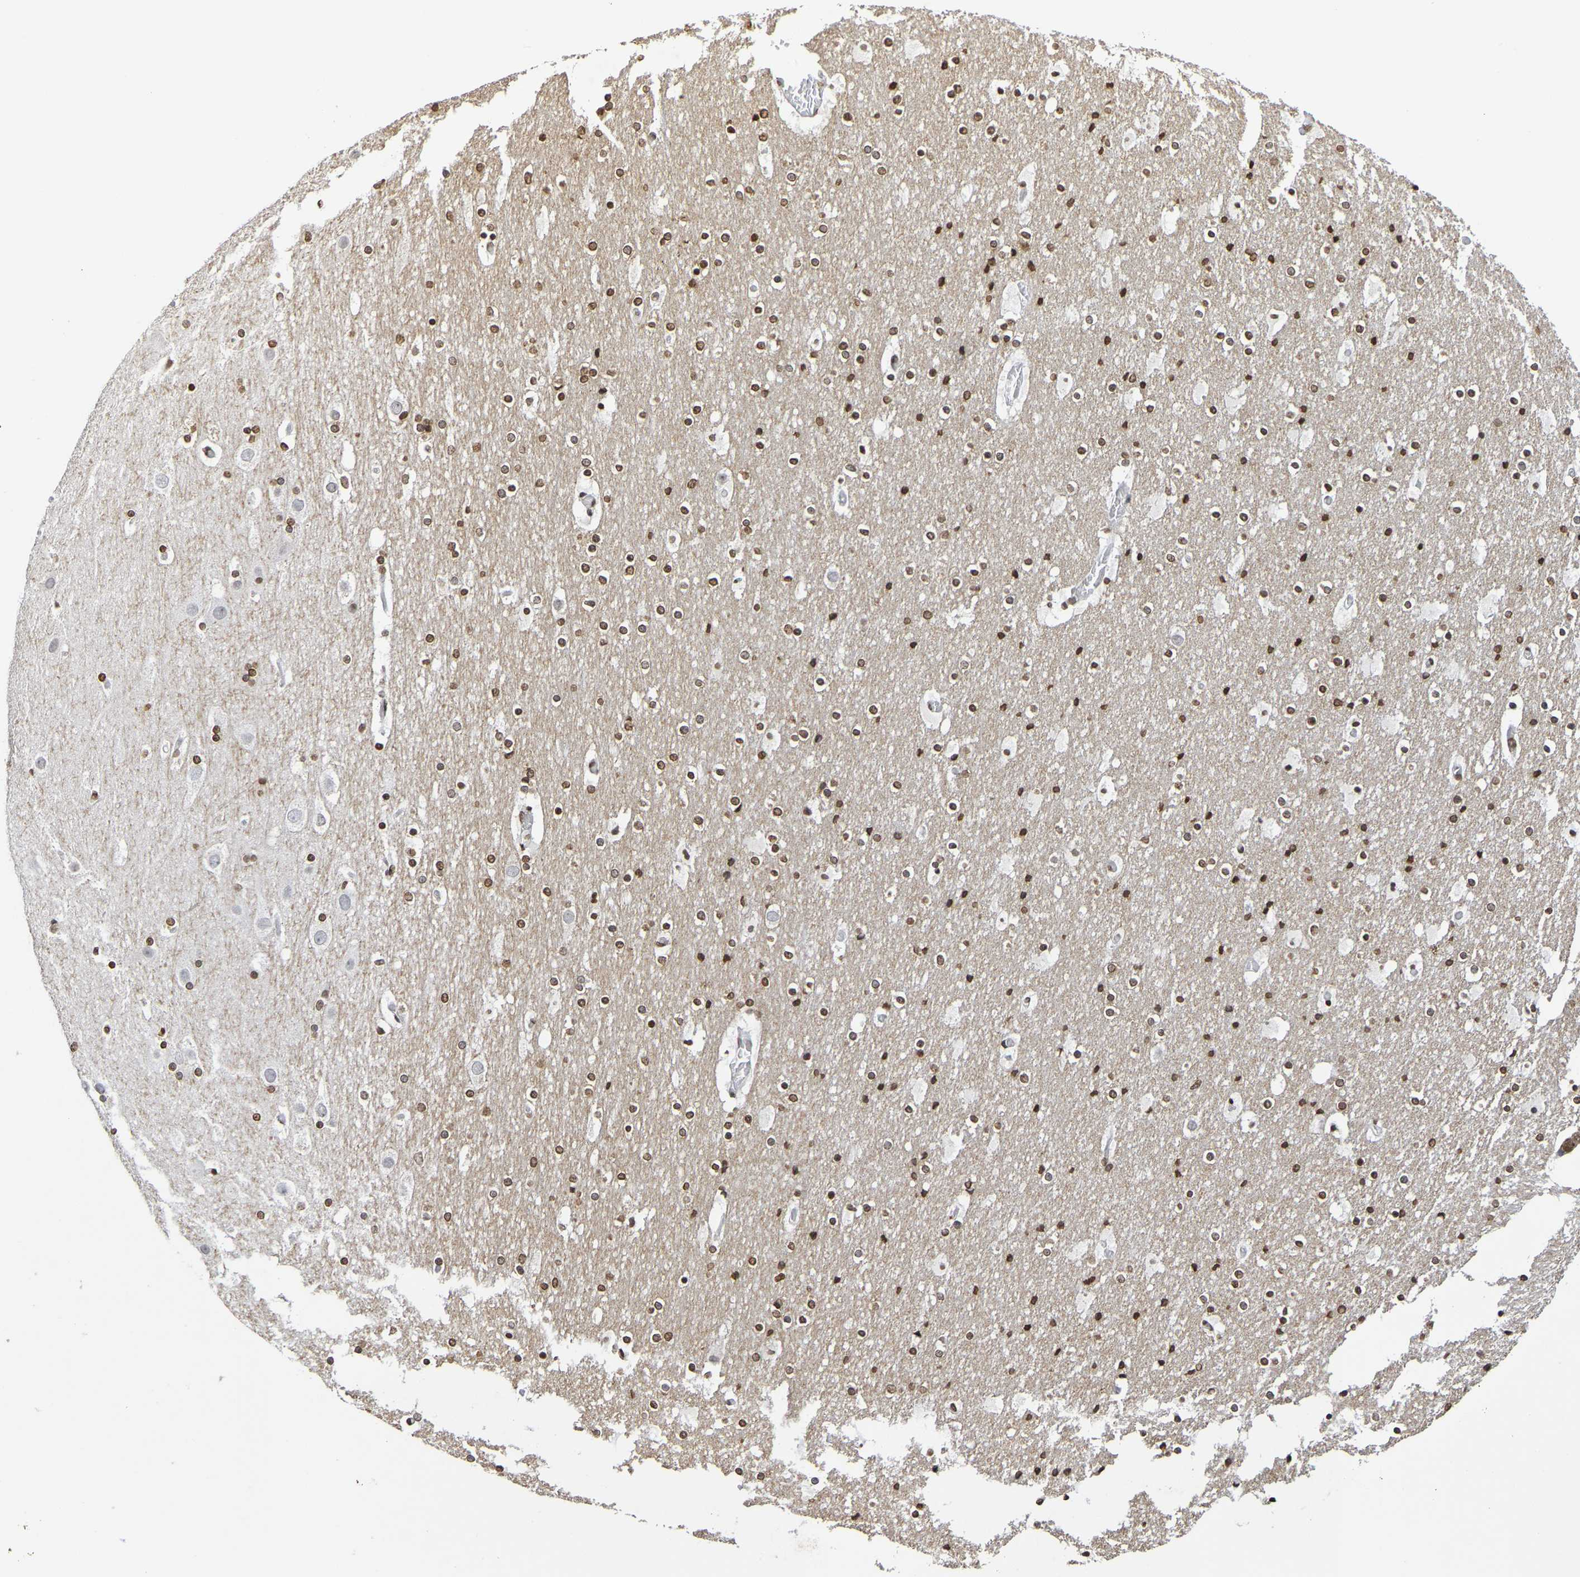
{"staining": {"intensity": "negative", "quantity": "none", "location": "none"}, "tissue": "cerebral cortex", "cell_type": "Endothelial cells", "image_type": "normal", "snomed": [{"axis": "morphology", "description": "Normal tissue, NOS"}, {"axis": "topography", "description": "Cerebral cortex"}], "caption": "DAB immunohistochemical staining of normal human cerebral cortex exhibits no significant positivity in endothelial cells.", "gene": "ATF4", "patient": {"sex": "male", "age": 57}}